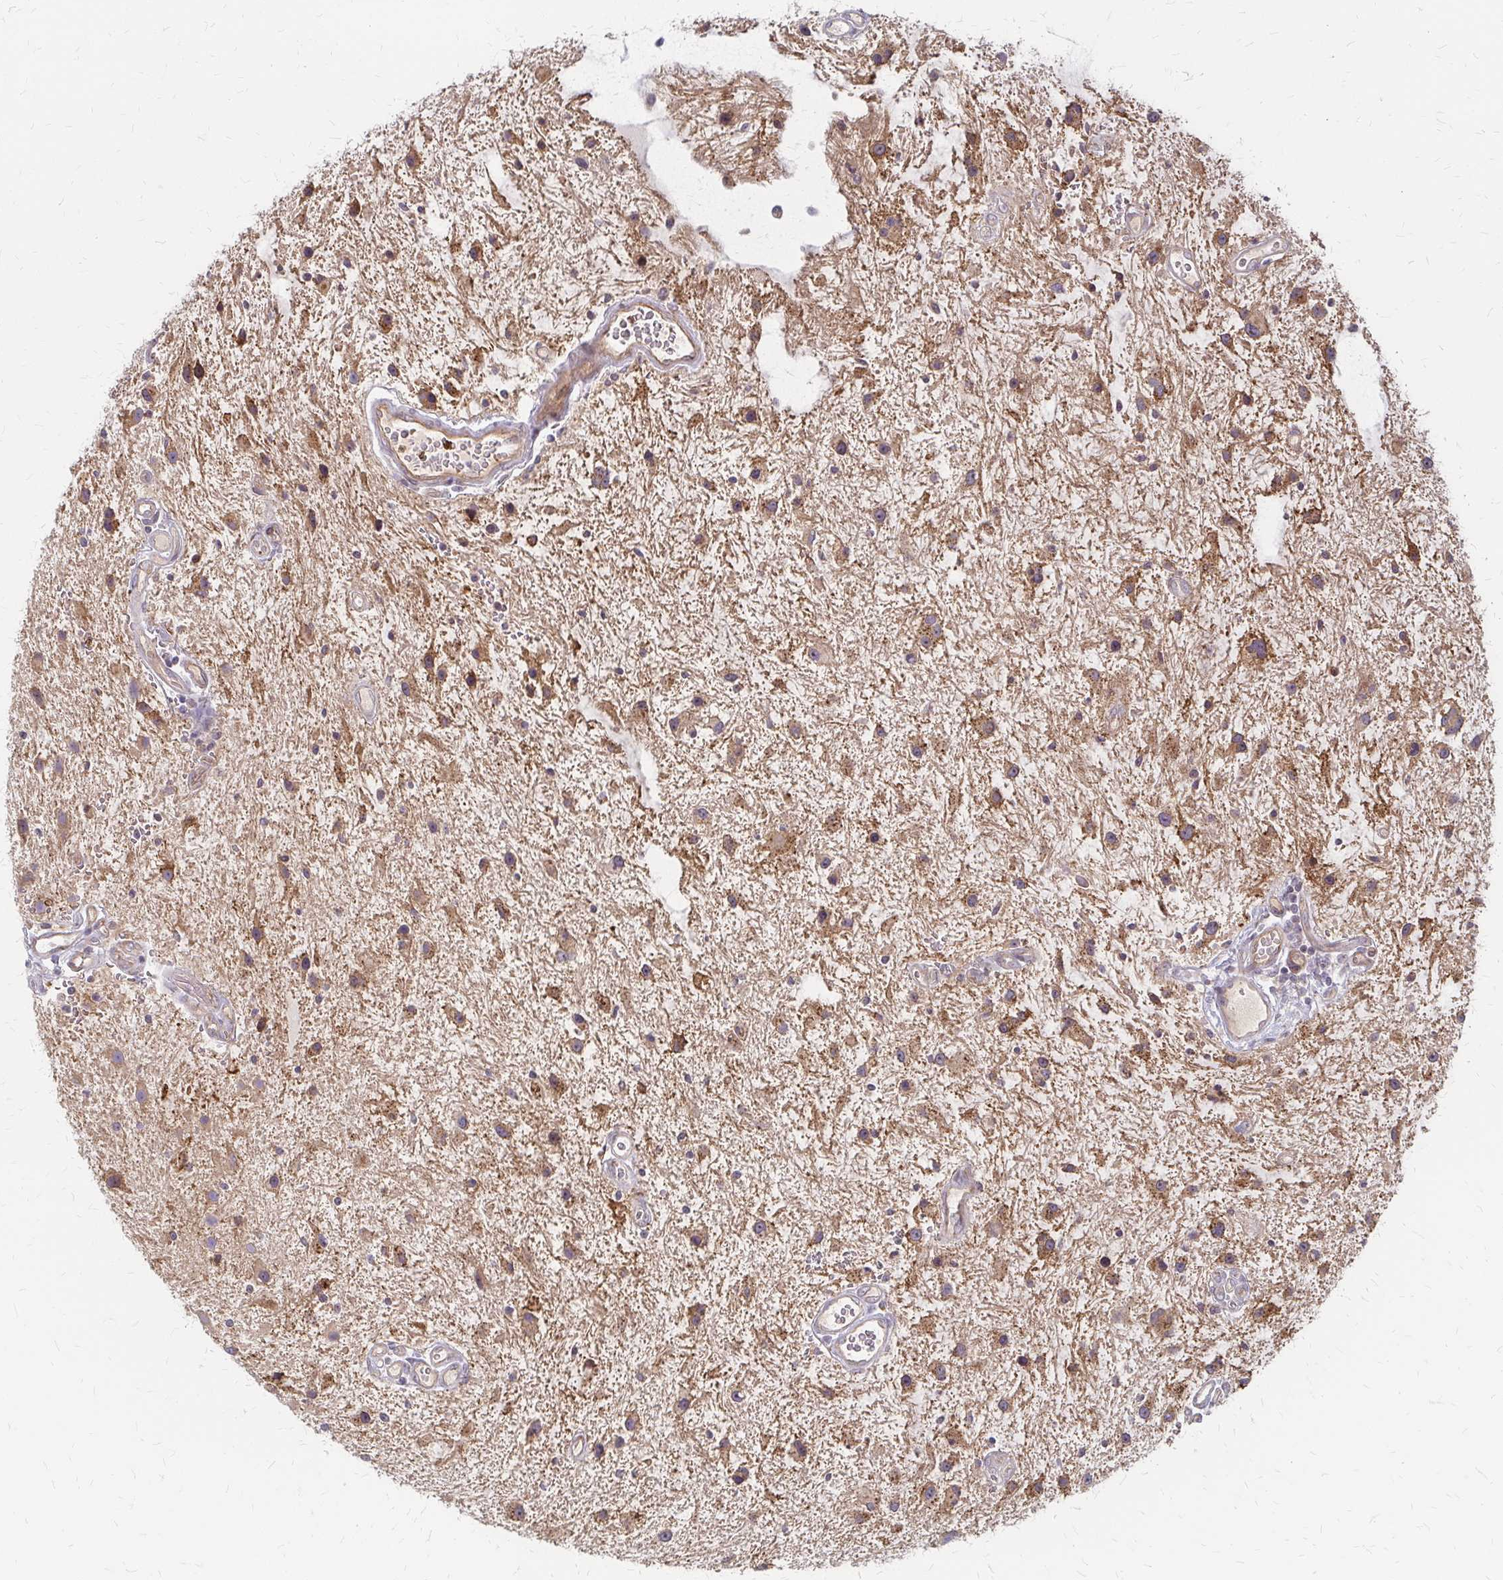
{"staining": {"intensity": "moderate", "quantity": ">75%", "location": "cytoplasmic/membranous"}, "tissue": "glioma", "cell_type": "Tumor cells", "image_type": "cancer", "snomed": [{"axis": "morphology", "description": "Glioma, malignant, Low grade"}, {"axis": "topography", "description": "Cerebellum"}], "caption": "This is a histology image of immunohistochemistry (IHC) staining of glioma, which shows moderate positivity in the cytoplasmic/membranous of tumor cells.", "gene": "ZNF383", "patient": {"sex": "female", "age": 14}}